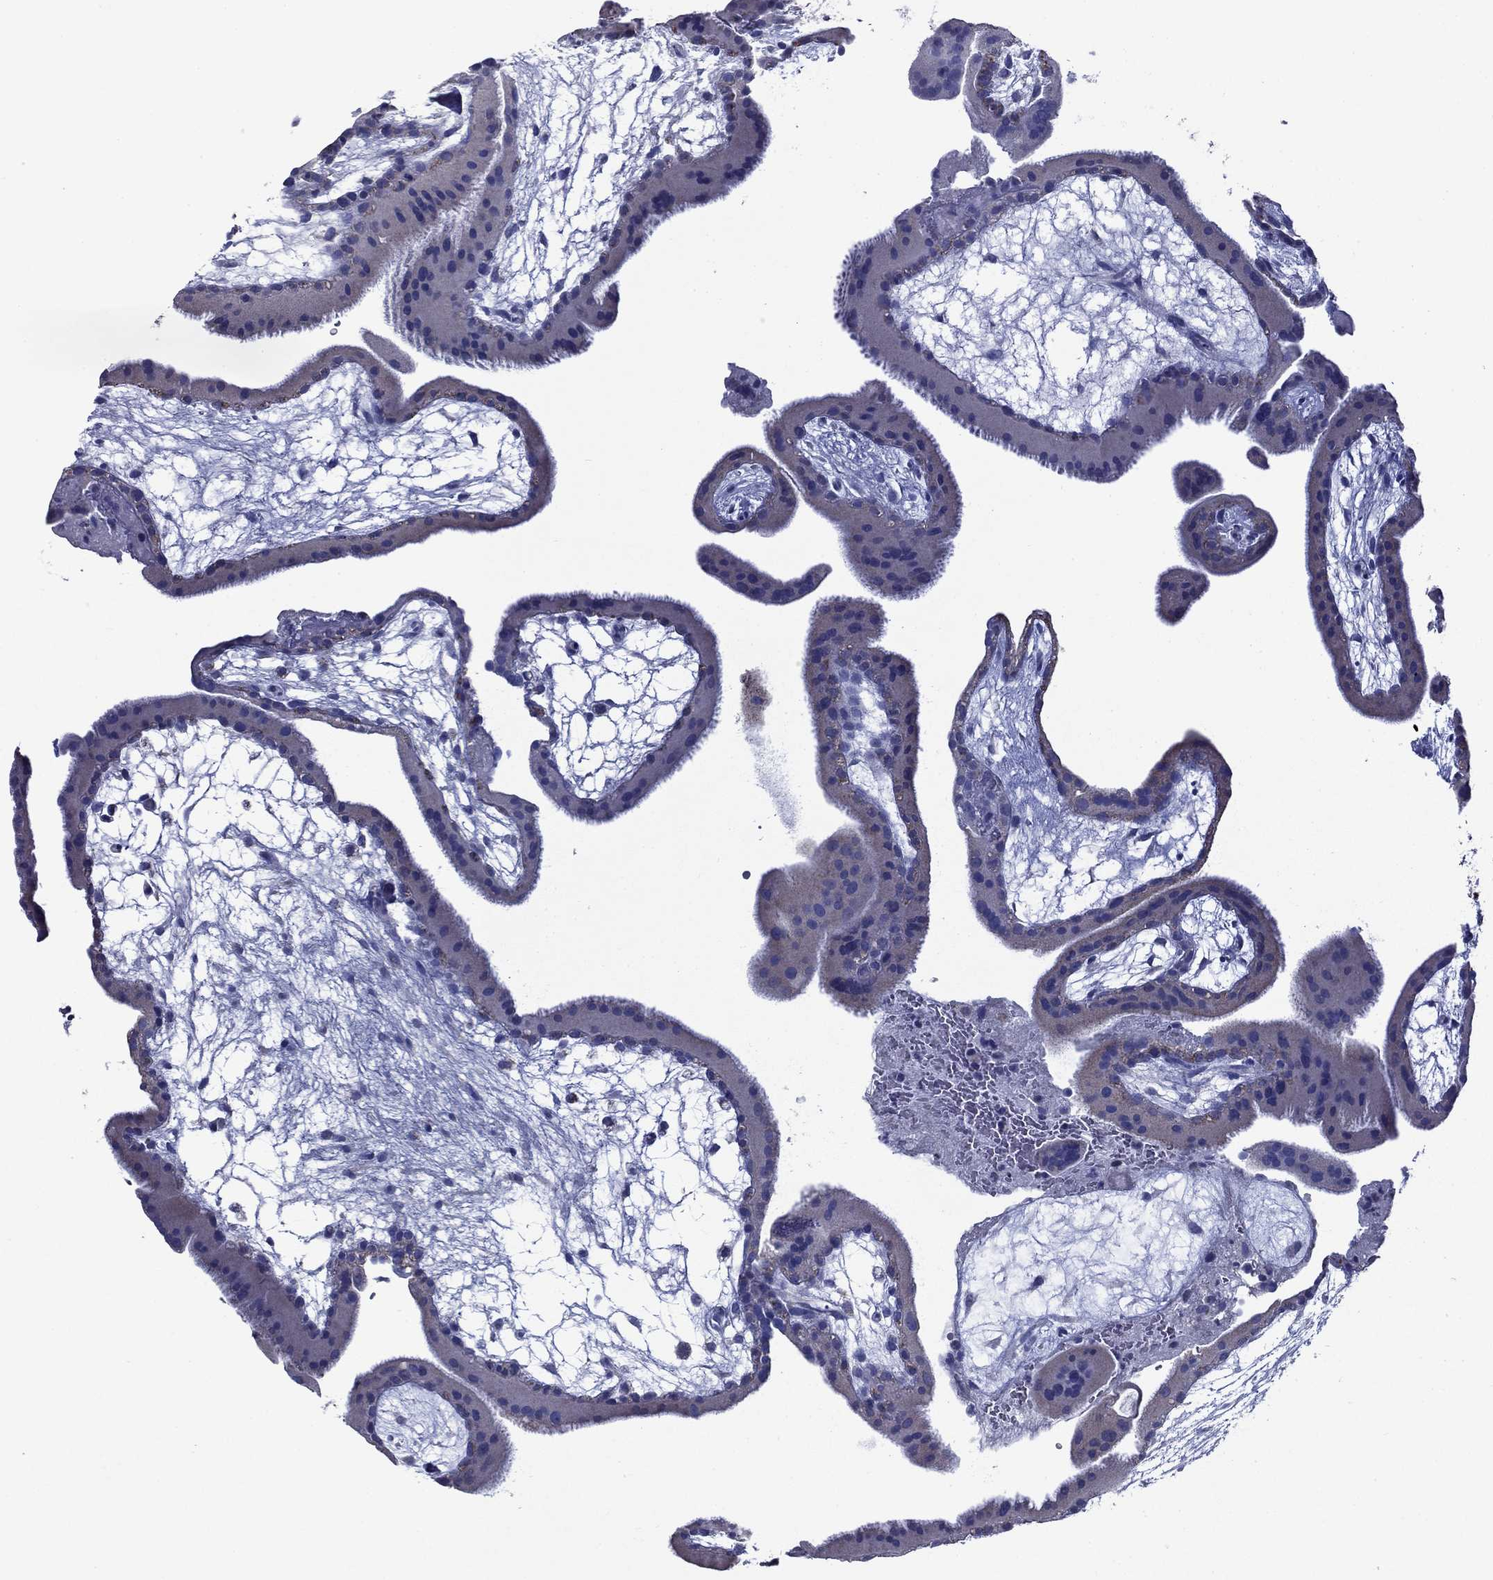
{"staining": {"intensity": "negative", "quantity": "none", "location": "none"}, "tissue": "placenta", "cell_type": "Decidual cells", "image_type": "normal", "snomed": [{"axis": "morphology", "description": "Normal tissue, NOS"}, {"axis": "topography", "description": "Placenta"}], "caption": "Immunohistochemistry (IHC) image of benign placenta stained for a protein (brown), which demonstrates no staining in decidual cells. The staining was performed using DAB to visualize the protein expression in brown, while the nuclei were stained in blue with hematoxylin (Magnification: 20x).", "gene": "ACADSB", "patient": {"sex": "female", "age": 19}}